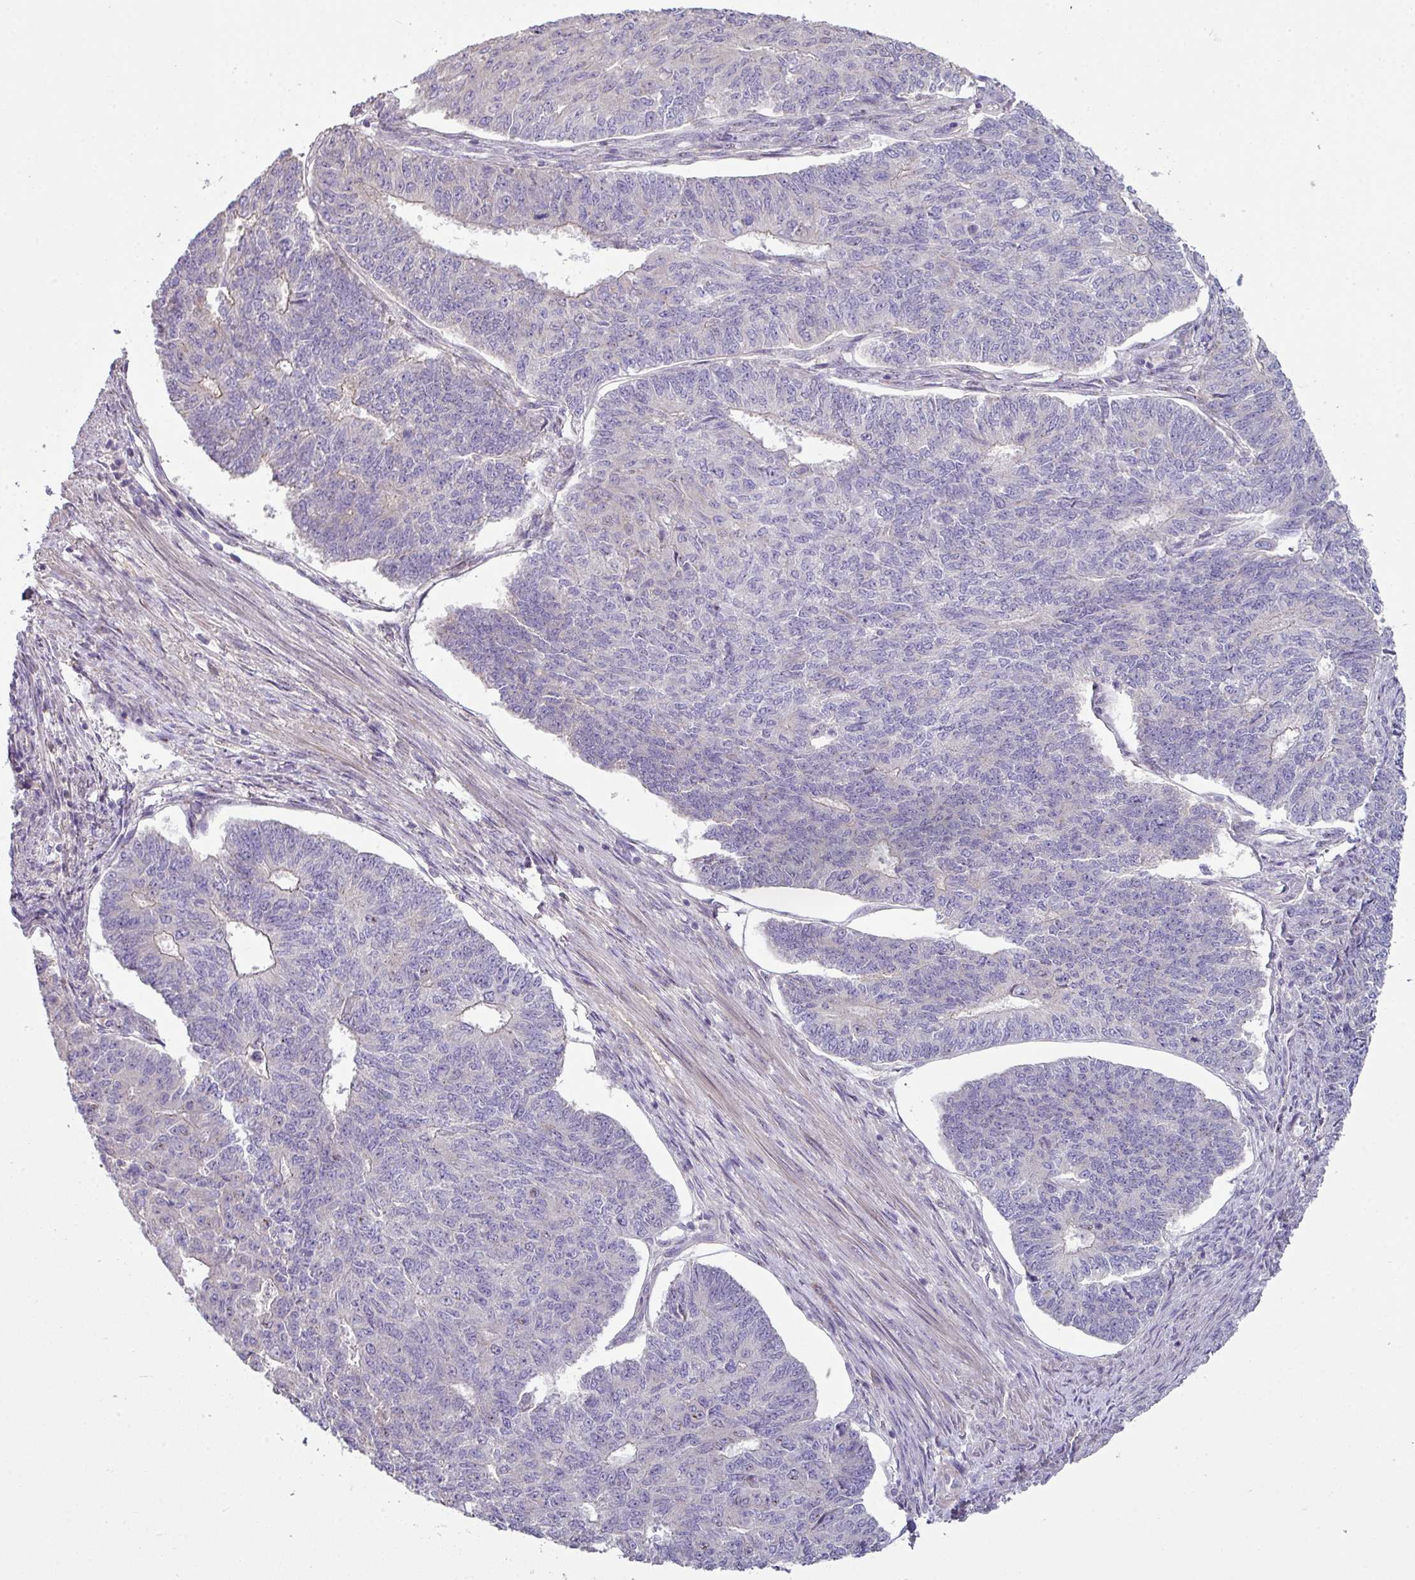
{"staining": {"intensity": "negative", "quantity": "none", "location": "none"}, "tissue": "endometrial cancer", "cell_type": "Tumor cells", "image_type": "cancer", "snomed": [{"axis": "morphology", "description": "Adenocarcinoma, NOS"}, {"axis": "topography", "description": "Endometrium"}], "caption": "DAB (3,3'-diaminobenzidine) immunohistochemical staining of human endometrial cancer (adenocarcinoma) shows no significant staining in tumor cells.", "gene": "LRRC9", "patient": {"sex": "female", "age": 32}}